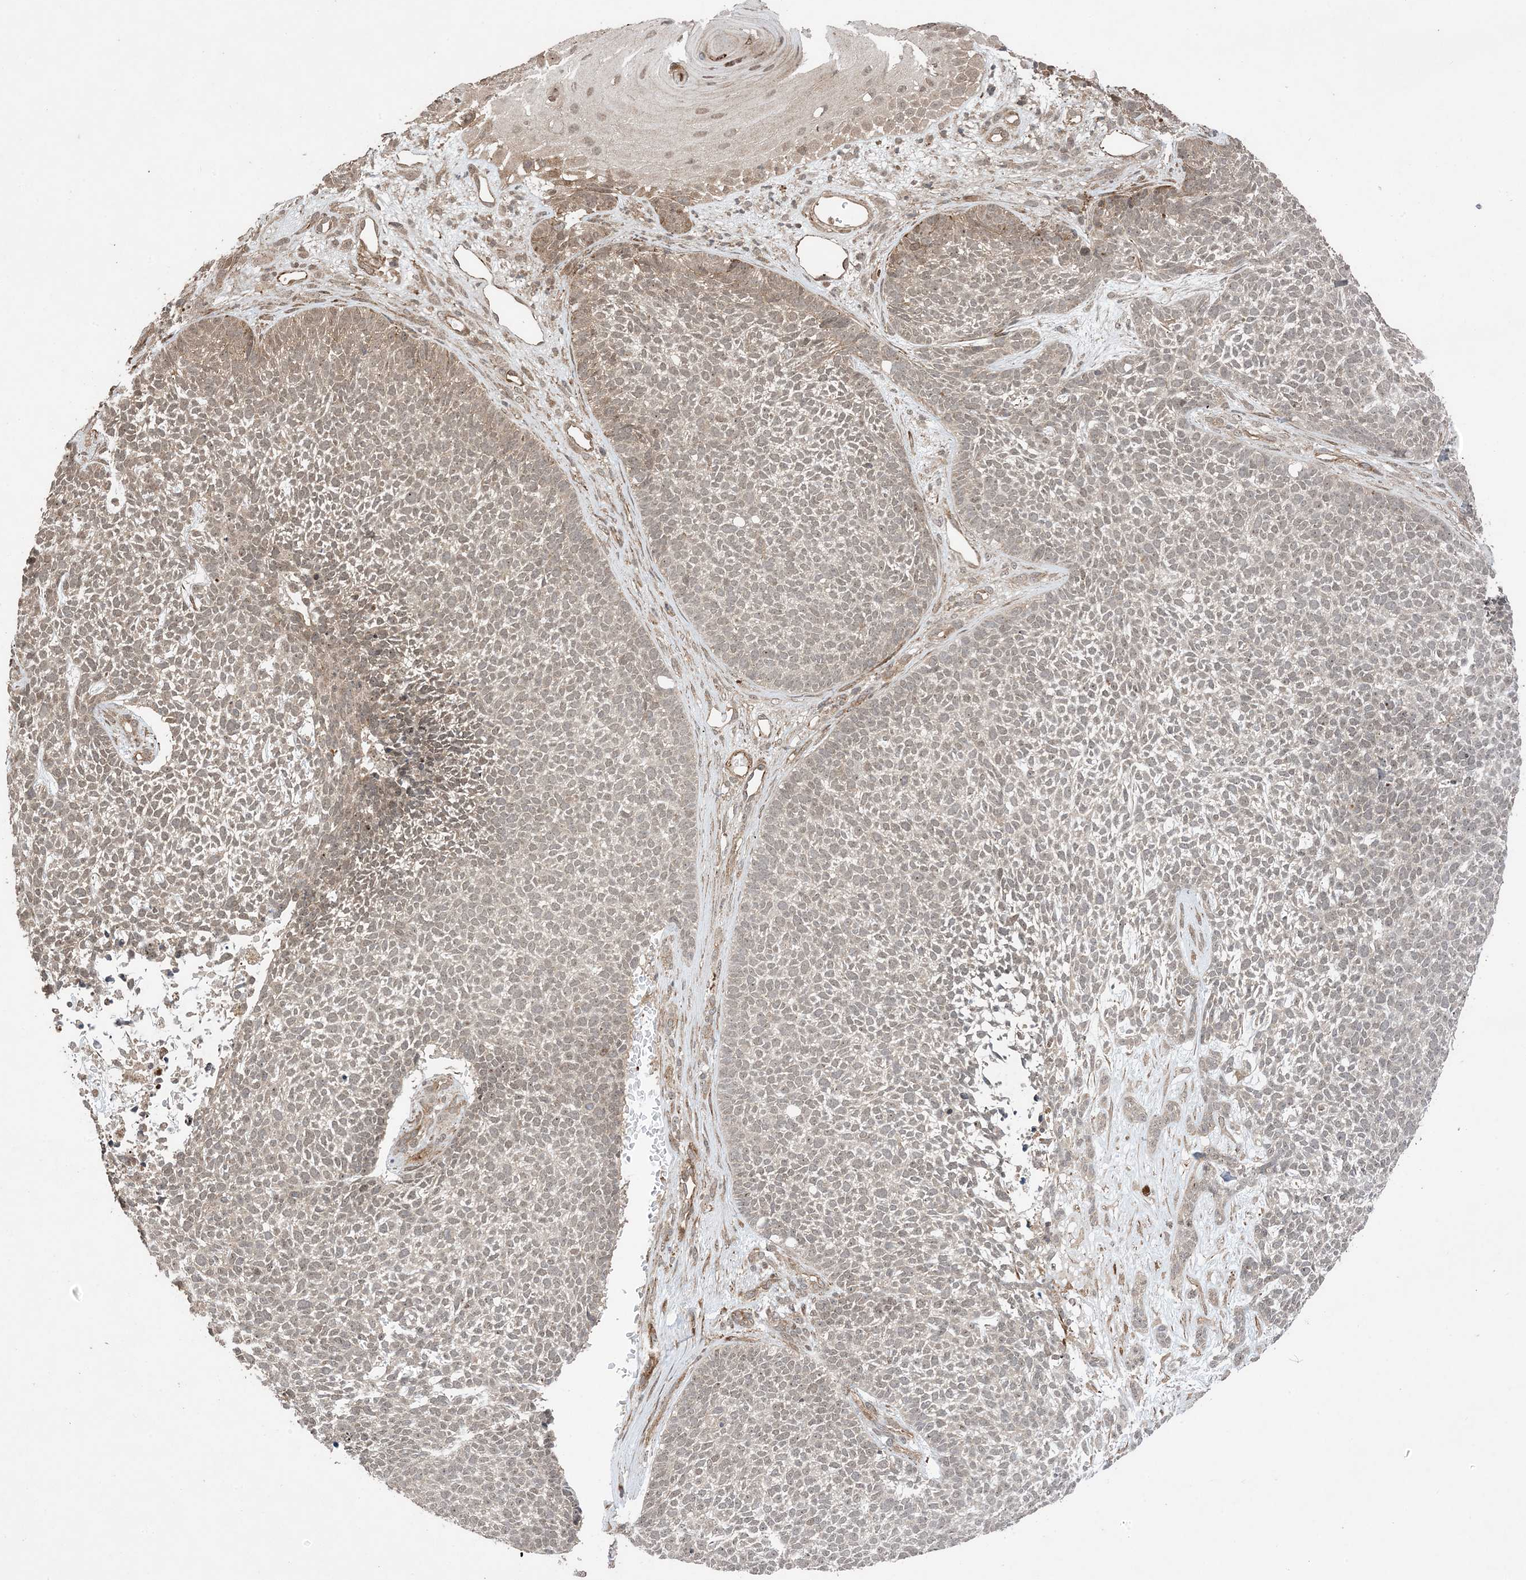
{"staining": {"intensity": "weak", "quantity": ">75%", "location": "cytoplasmic/membranous,nuclear"}, "tissue": "skin cancer", "cell_type": "Tumor cells", "image_type": "cancer", "snomed": [{"axis": "morphology", "description": "Basal cell carcinoma"}, {"axis": "topography", "description": "Skin"}], "caption": "Brown immunohistochemical staining in human skin cancer displays weak cytoplasmic/membranous and nuclear positivity in about >75% of tumor cells. Nuclei are stained in blue.", "gene": "ZNF511", "patient": {"sex": "female", "age": 84}}